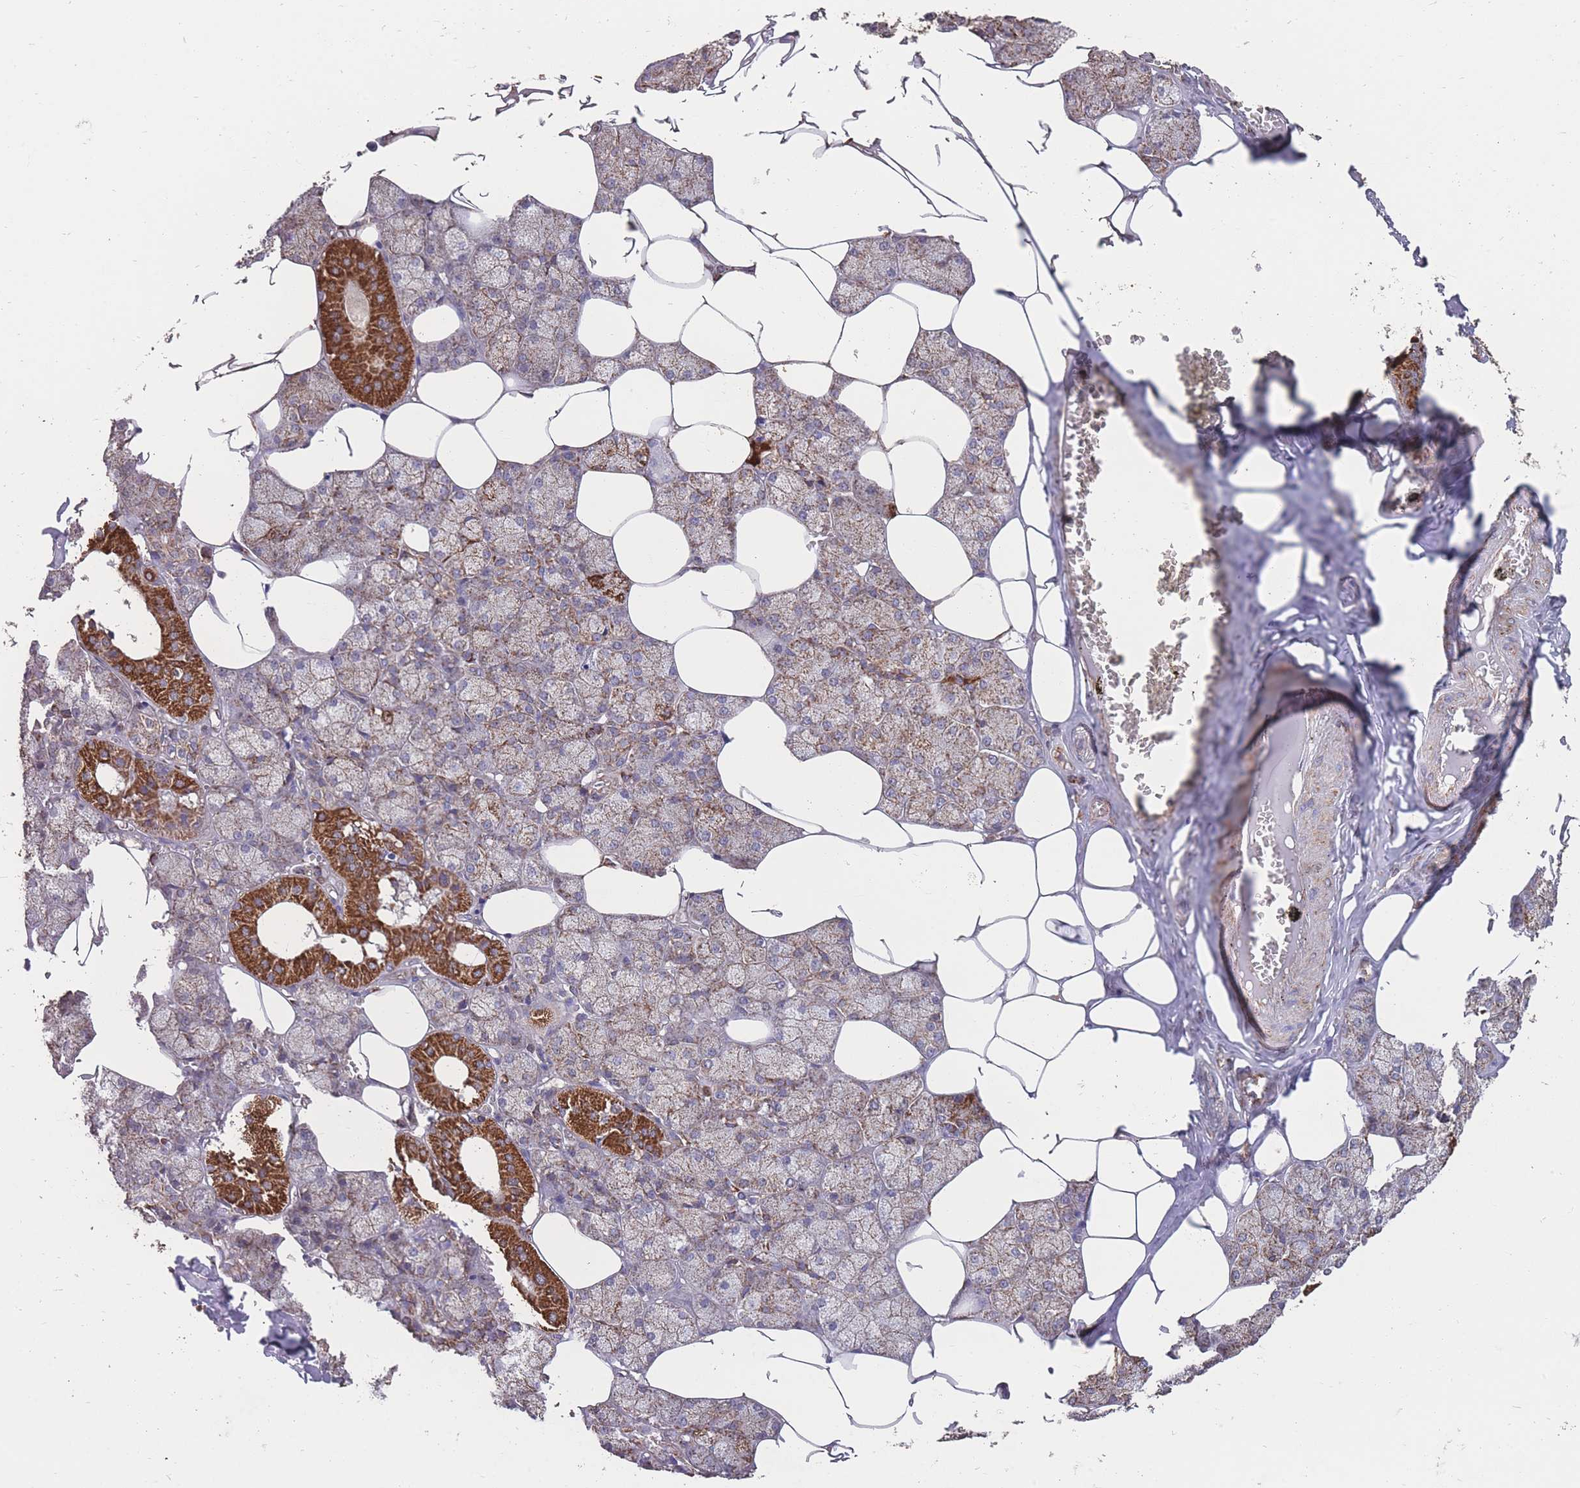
{"staining": {"intensity": "strong", "quantity": "<25%", "location": "cytoplasmic/membranous"}, "tissue": "salivary gland", "cell_type": "Glandular cells", "image_type": "normal", "snomed": [{"axis": "morphology", "description": "Normal tissue, NOS"}, {"axis": "topography", "description": "Salivary gland"}], "caption": "Unremarkable salivary gland displays strong cytoplasmic/membranous positivity in about <25% of glandular cells The protein is shown in brown color, while the nuclei are stained blue..", "gene": "NUDT21", "patient": {"sex": "male", "age": 62}}